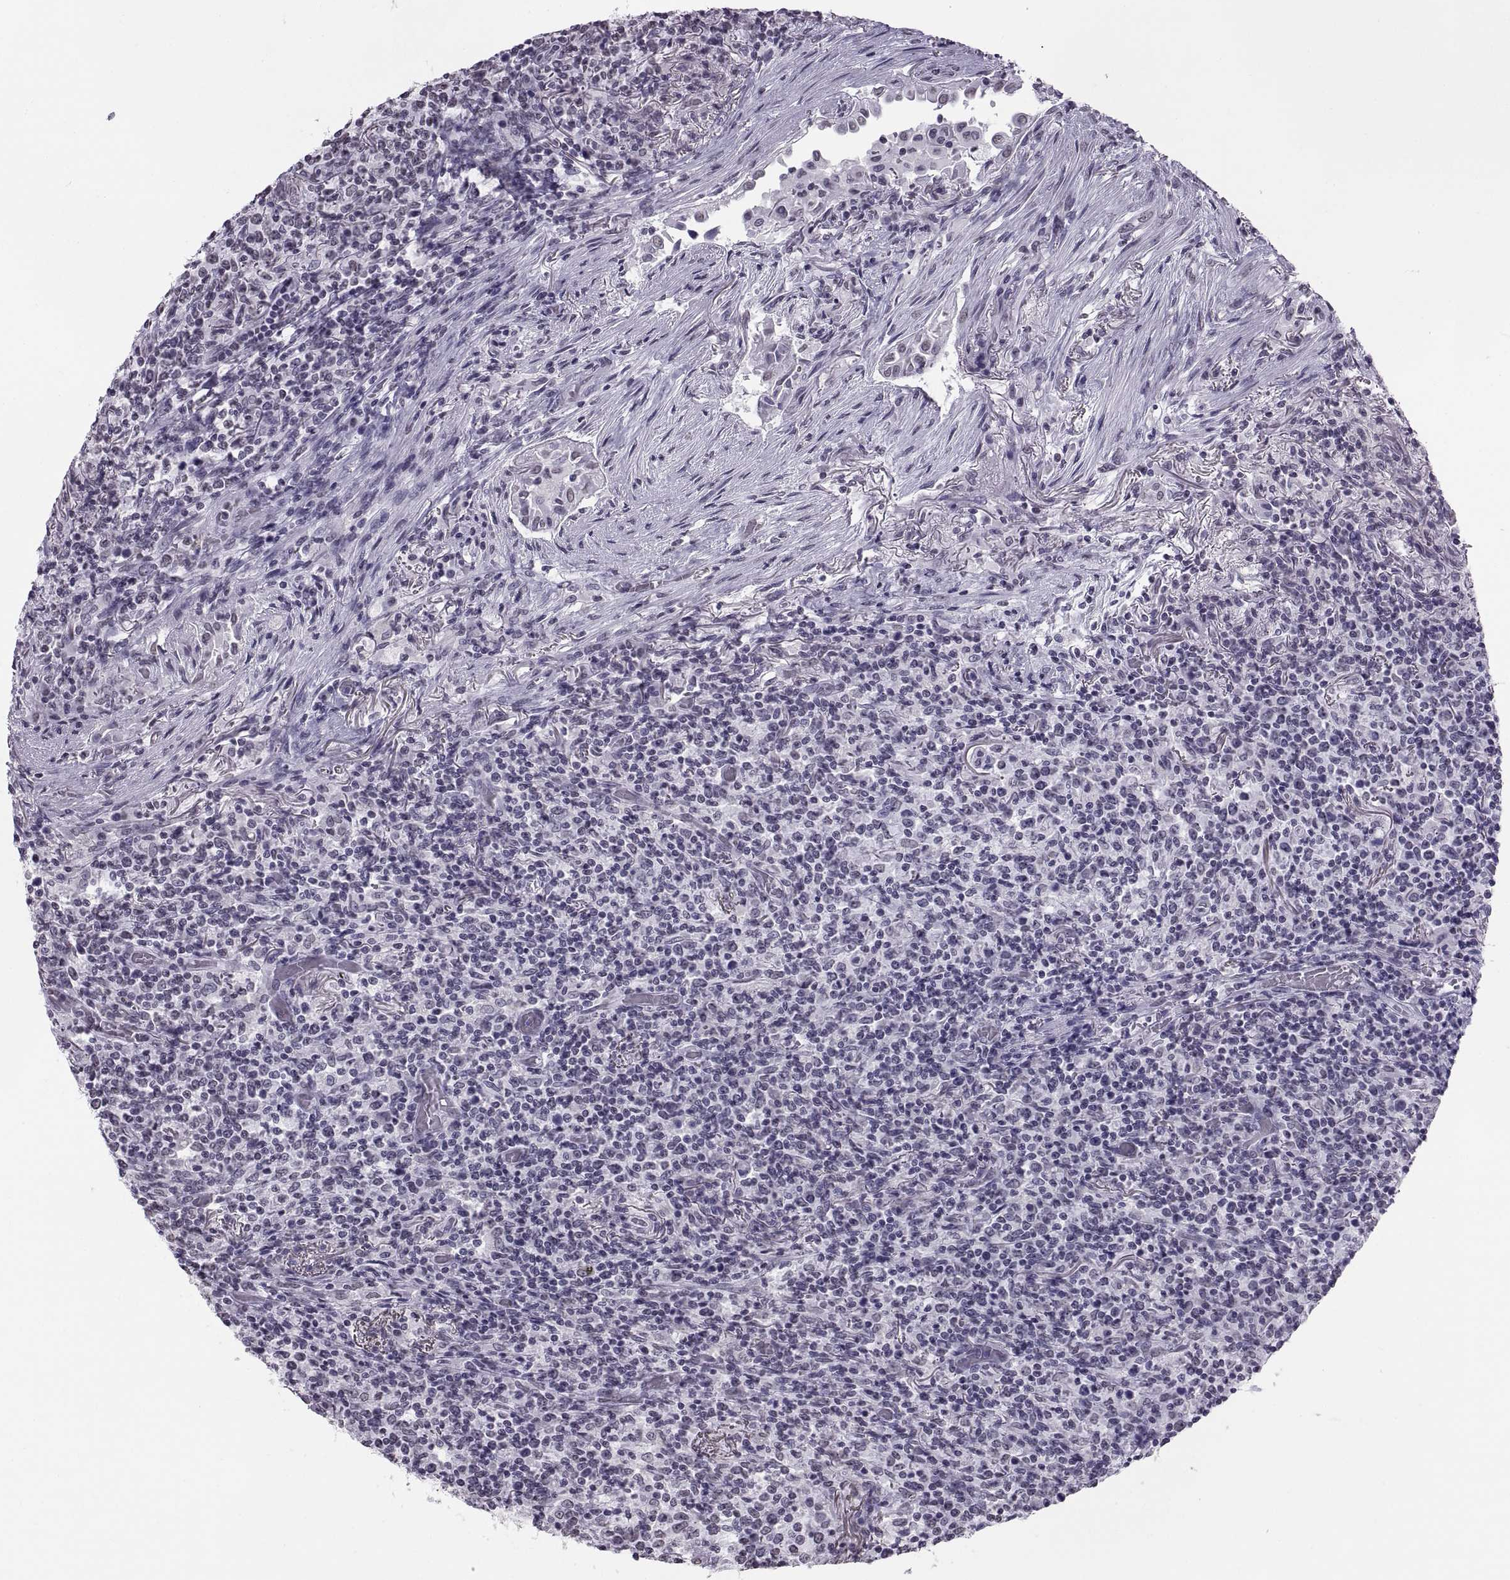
{"staining": {"intensity": "negative", "quantity": "none", "location": "none"}, "tissue": "lymphoma", "cell_type": "Tumor cells", "image_type": "cancer", "snomed": [{"axis": "morphology", "description": "Malignant lymphoma, non-Hodgkin's type, High grade"}, {"axis": "topography", "description": "Lung"}], "caption": "Immunohistochemistry (IHC) of human lymphoma shows no staining in tumor cells.", "gene": "CARTPT", "patient": {"sex": "male", "age": 79}}